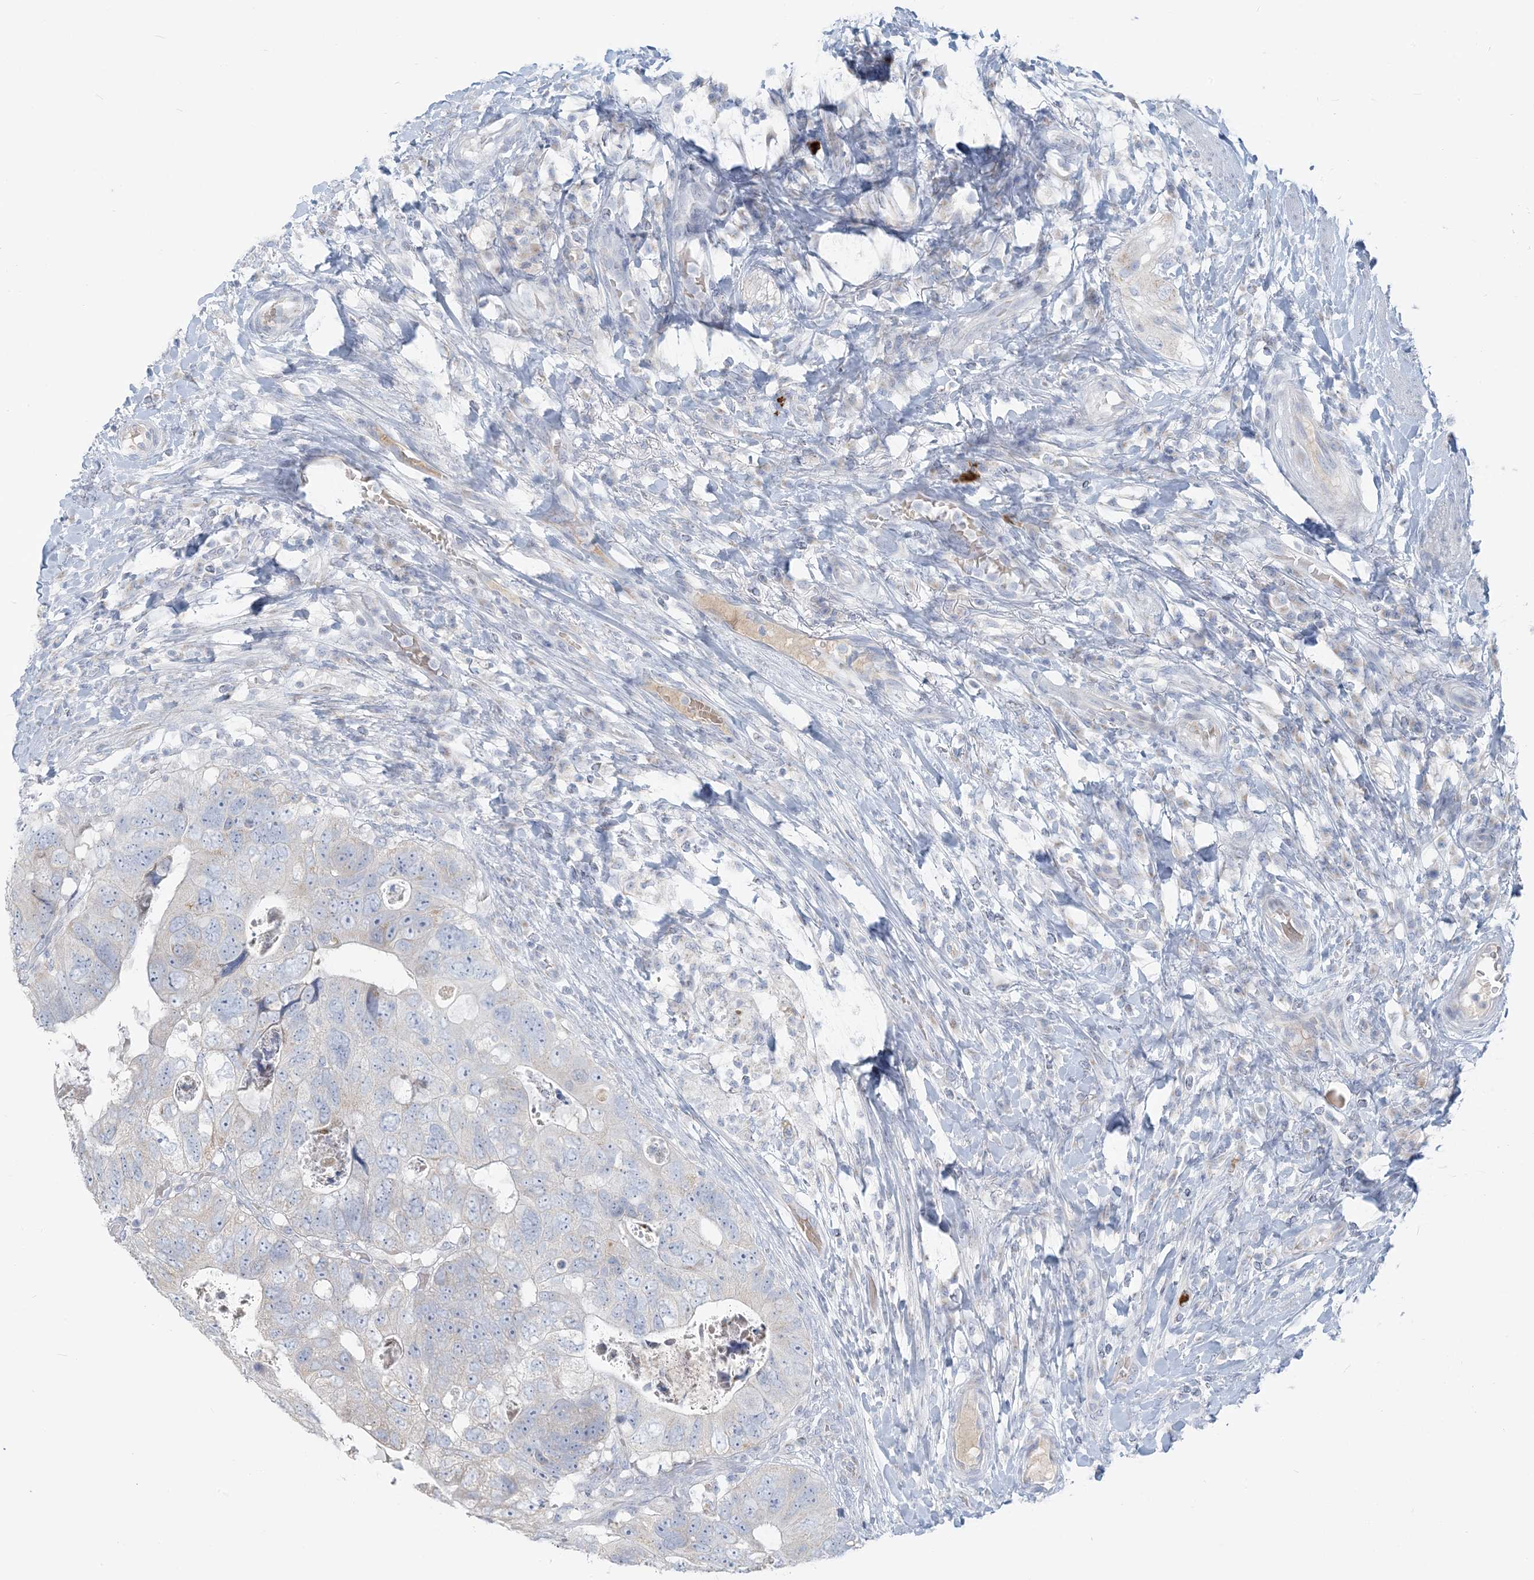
{"staining": {"intensity": "negative", "quantity": "none", "location": "none"}, "tissue": "colorectal cancer", "cell_type": "Tumor cells", "image_type": "cancer", "snomed": [{"axis": "morphology", "description": "Adenocarcinoma, NOS"}, {"axis": "topography", "description": "Rectum"}], "caption": "An image of human colorectal cancer (adenocarcinoma) is negative for staining in tumor cells. The staining is performed using DAB brown chromogen with nuclei counter-stained in using hematoxylin.", "gene": "SCML1", "patient": {"sex": "male", "age": 59}}